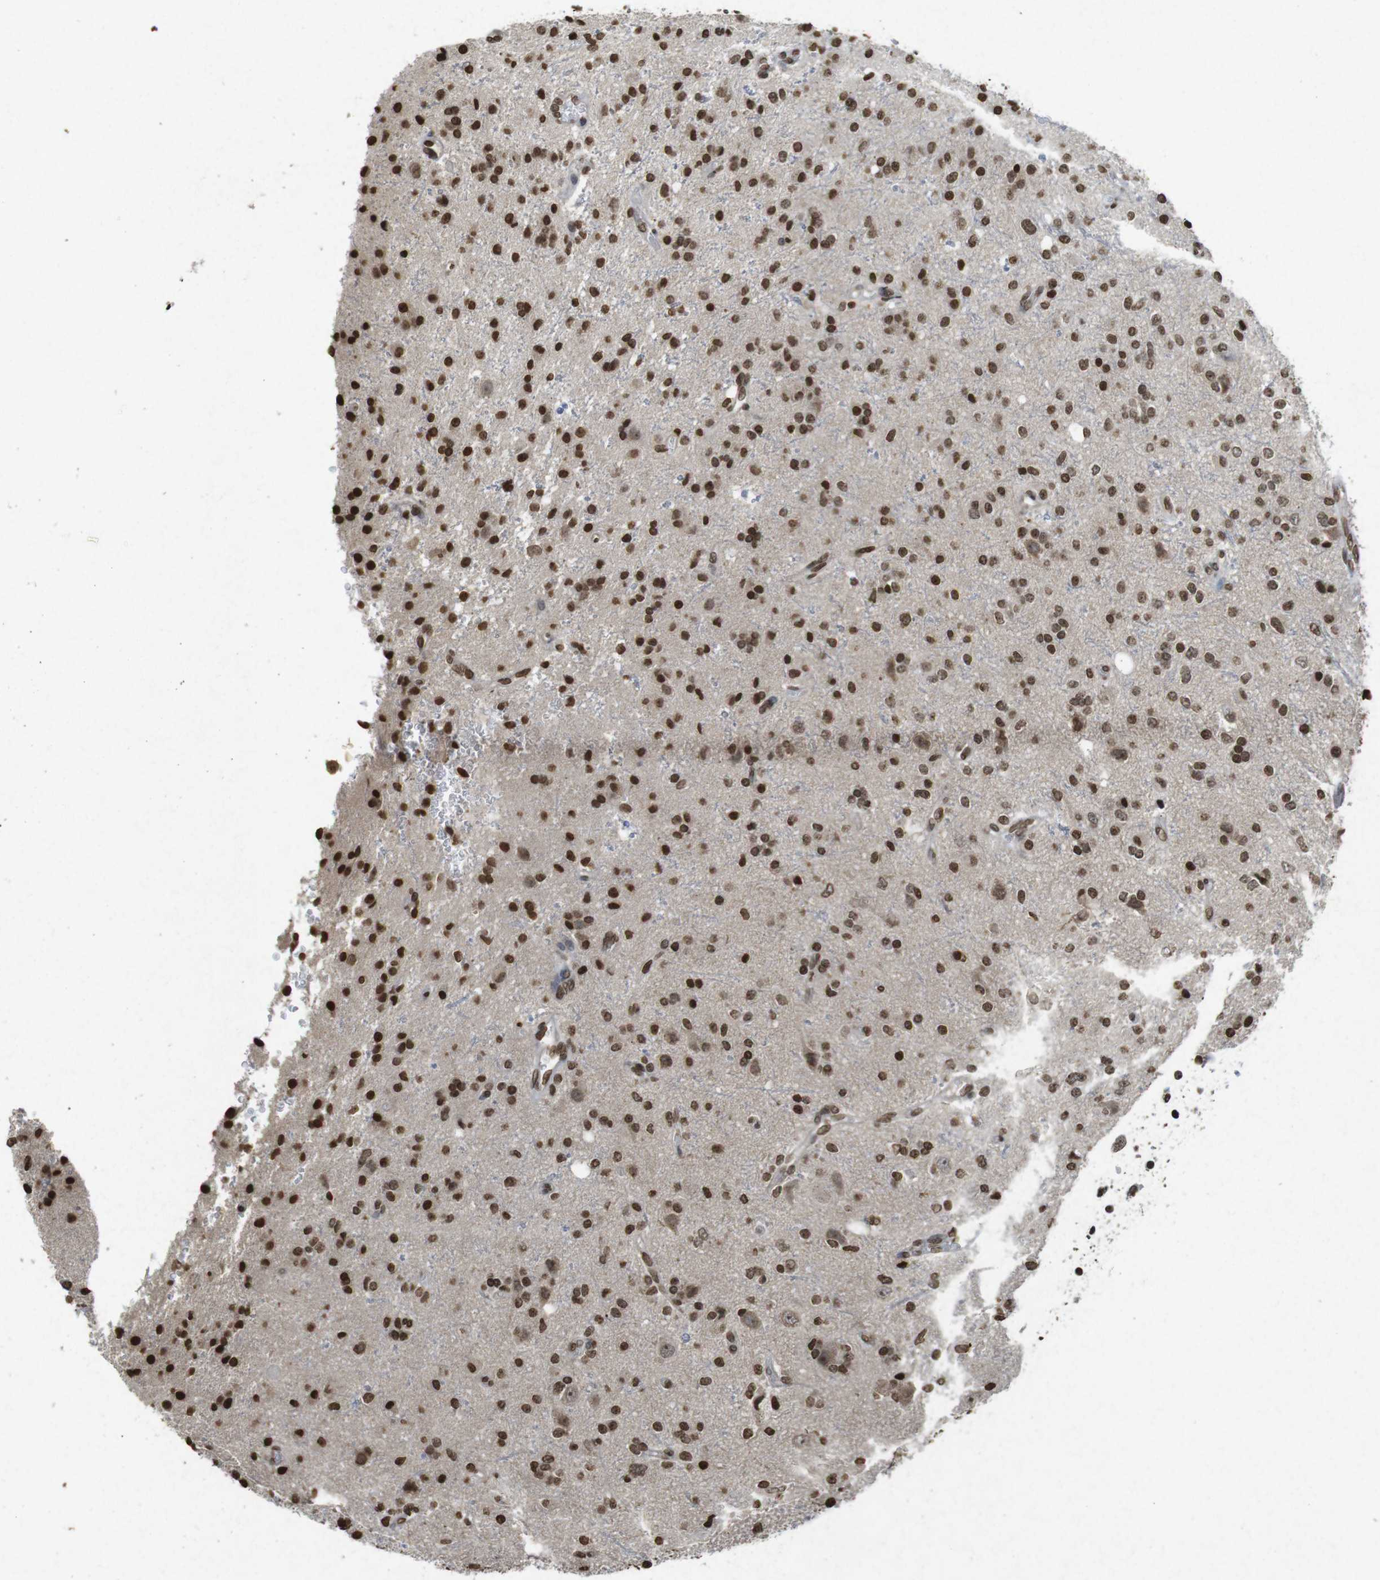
{"staining": {"intensity": "strong", "quantity": ">75%", "location": "nuclear"}, "tissue": "glioma", "cell_type": "Tumor cells", "image_type": "cancer", "snomed": [{"axis": "morphology", "description": "Glioma, malignant, High grade"}, {"axis": "topography", "description": "Brain"}], "caption": "Brown immunohistochemical staining in human malignant glioma (high-grade) demonstrates strong nuclear staining in approximately >75% of tumor cells. (Stains: DAB (3,3'-diaminobenzidine) in brown, nuclei in blue, Microscopy: brightfield microscopy at high magnification).", "gene": "FOXA3", "patient": {"sex": "male", "age": 47}}